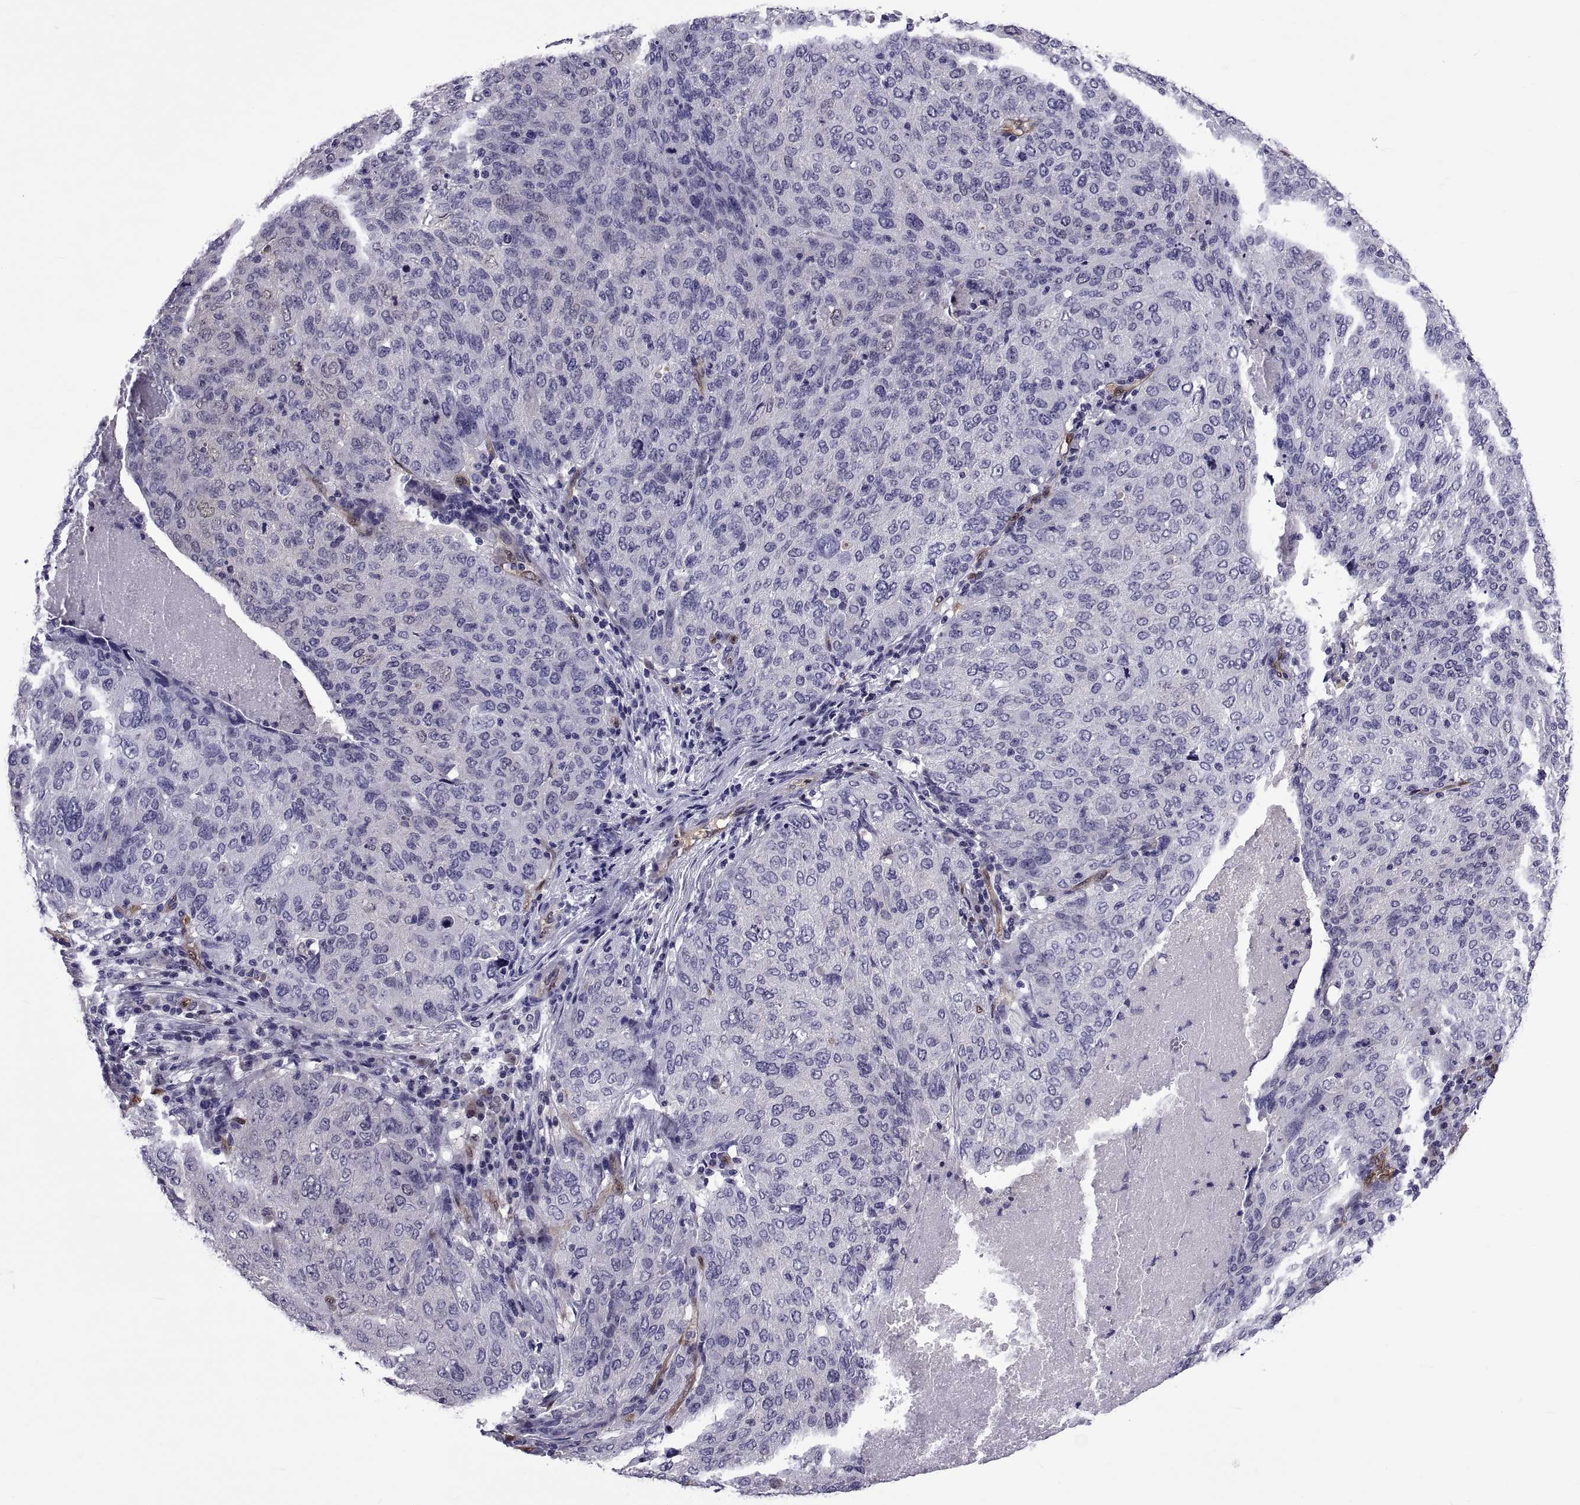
{"staining": {"intensity": "negative", "quantity": "none", "location": "none"}, "tissue": "ovarian cancer", "cell_type": "Tumor cells", "image_type": "cancer", "snomed": [{"axis": "morphology", "description": "Carcinoma, endometroid"}, {"axis": "topography", "description": "Ovary"}], "caption": "Protein analysis of endometroid carcinoma (ovarian) reveals no significant staining in tumor cells.", "gene": "LCN9", "patient": {"sex": "female", "age": 58}}